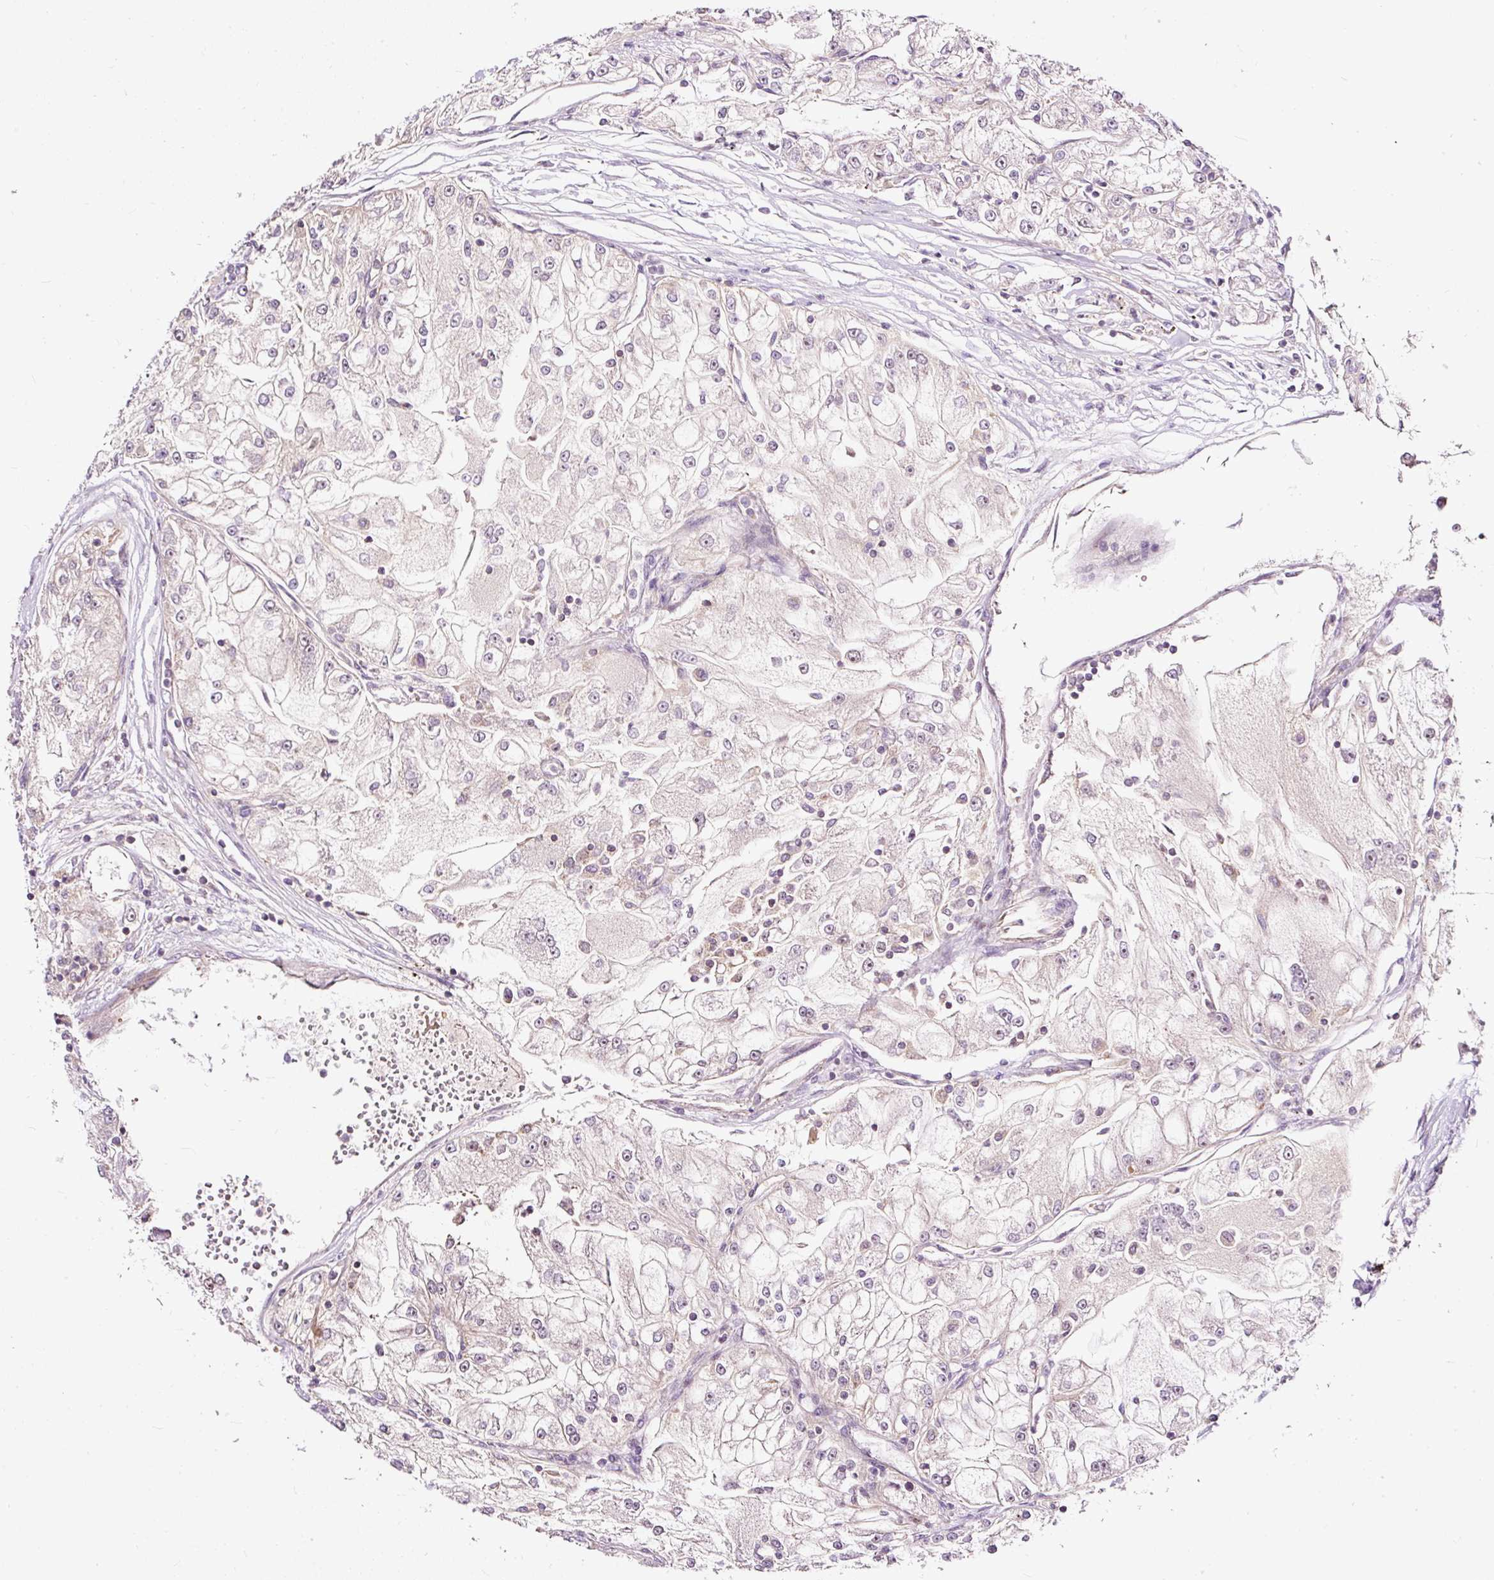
{"staining": {"intensity": "weak", "quantity": "<25%", "location": "nuclear"}, "tissue": "renal cancer", "cell_type": "Tumor cells", "image_type": "cancer", "snomed": [{"axis": "morphology", "description": "Adenocarcinoma, NOS"}, {"axis": "topography", "description": "Kidney"}], "caption": "Tumor cells show no significant staining in adenocarcinoma (renal).", "gene": "BOLA3", "patient": {"sex": "female", "age": 72}}